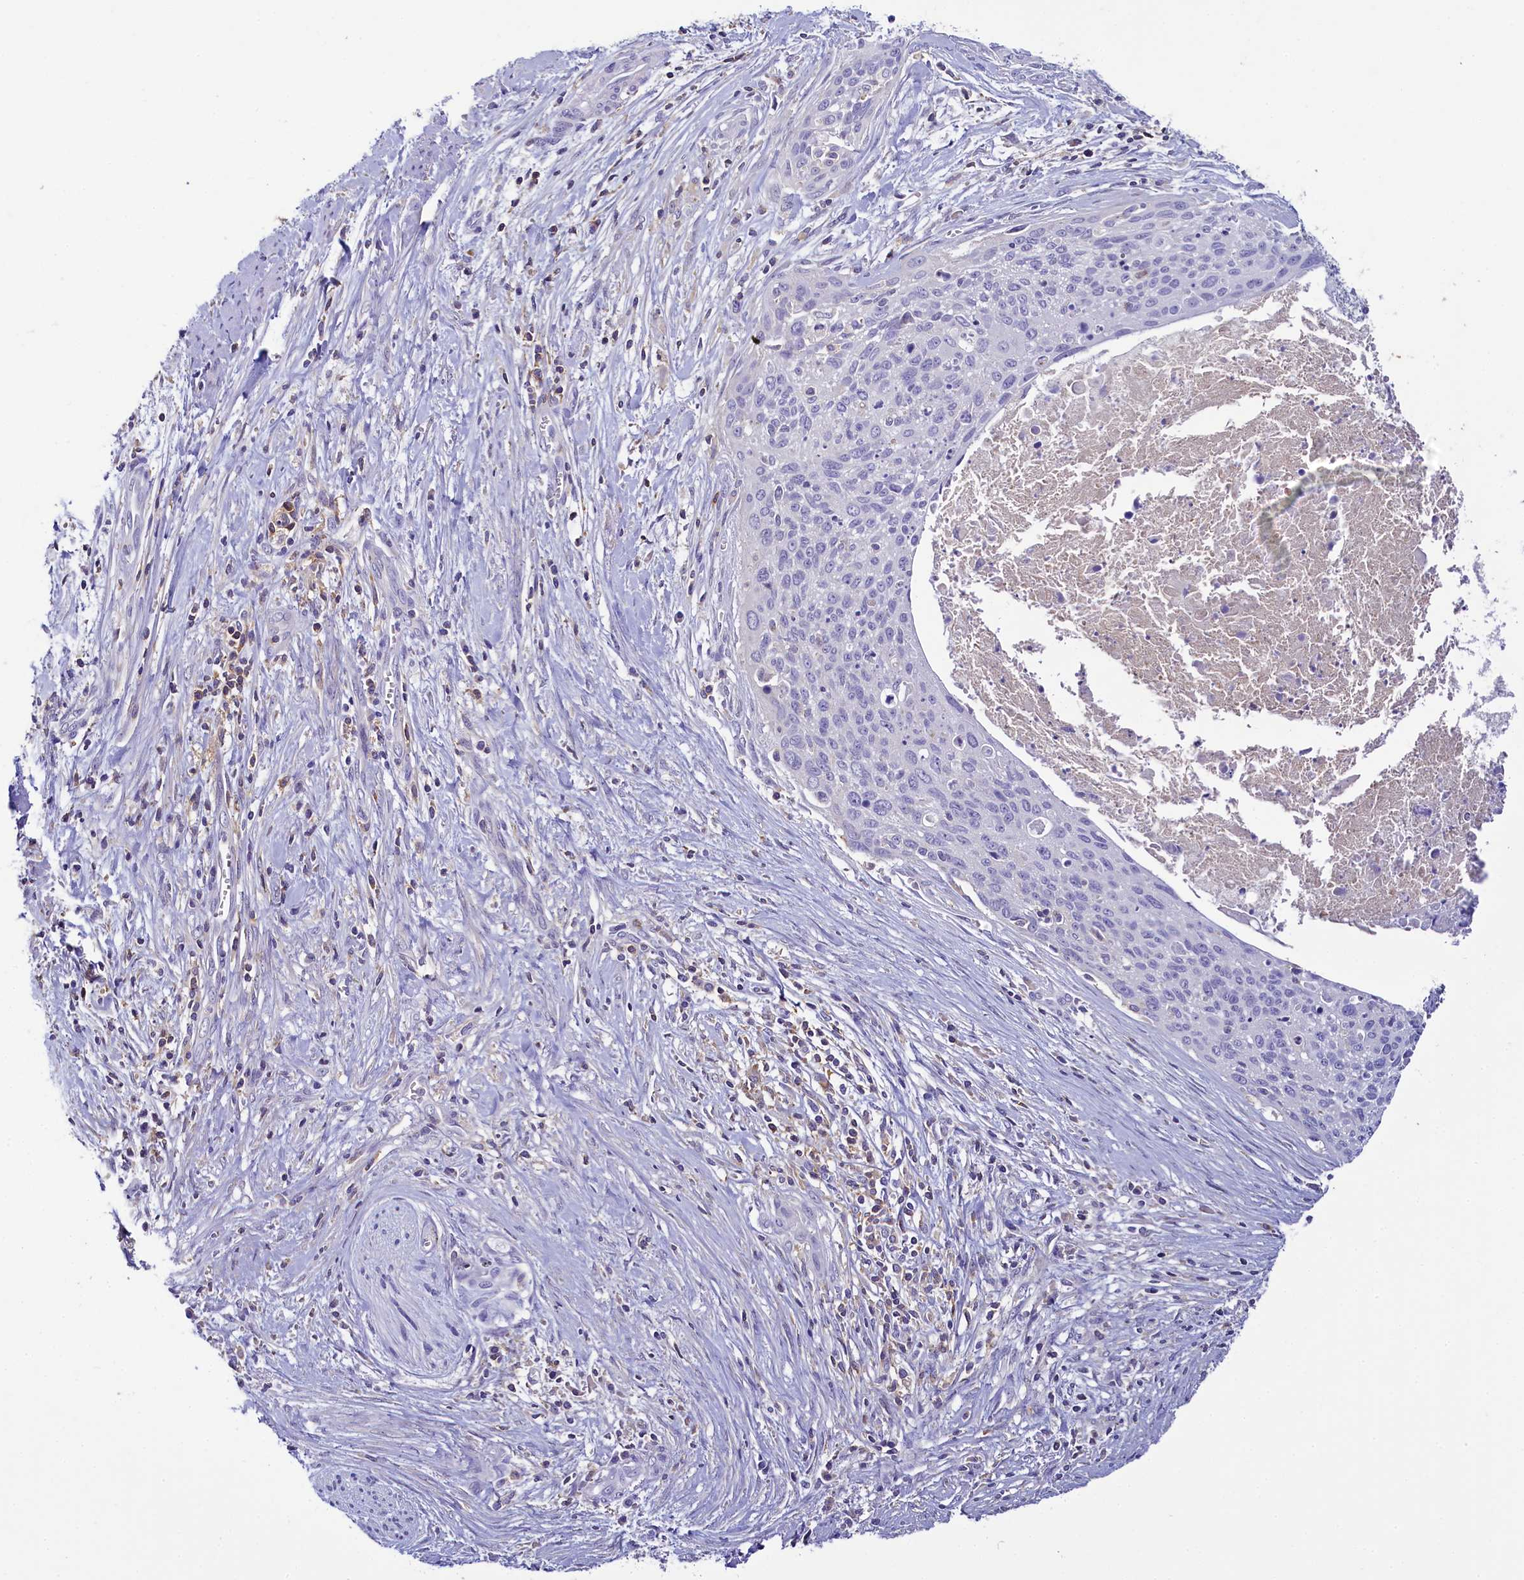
{"staining": {"intensity": "negative", "quantity": "none", "location": "none"}, "tissue": "cervical cancer", "cell_type": "Tumor cells", "image_type": "cancer", "snomed": [{"axis": "morphology", "description": "Squamous cell carcinoma, NOS"}, {"axis": "topography", "description": "Cervix"}], "caption": "DAB immunohistochemical staining of human cervical cancer (squamous cell carcinoma) shows no significant staining in tumor cells.", "gene": "FGFR2", "patient": {"sex": "female", "age": 55}}